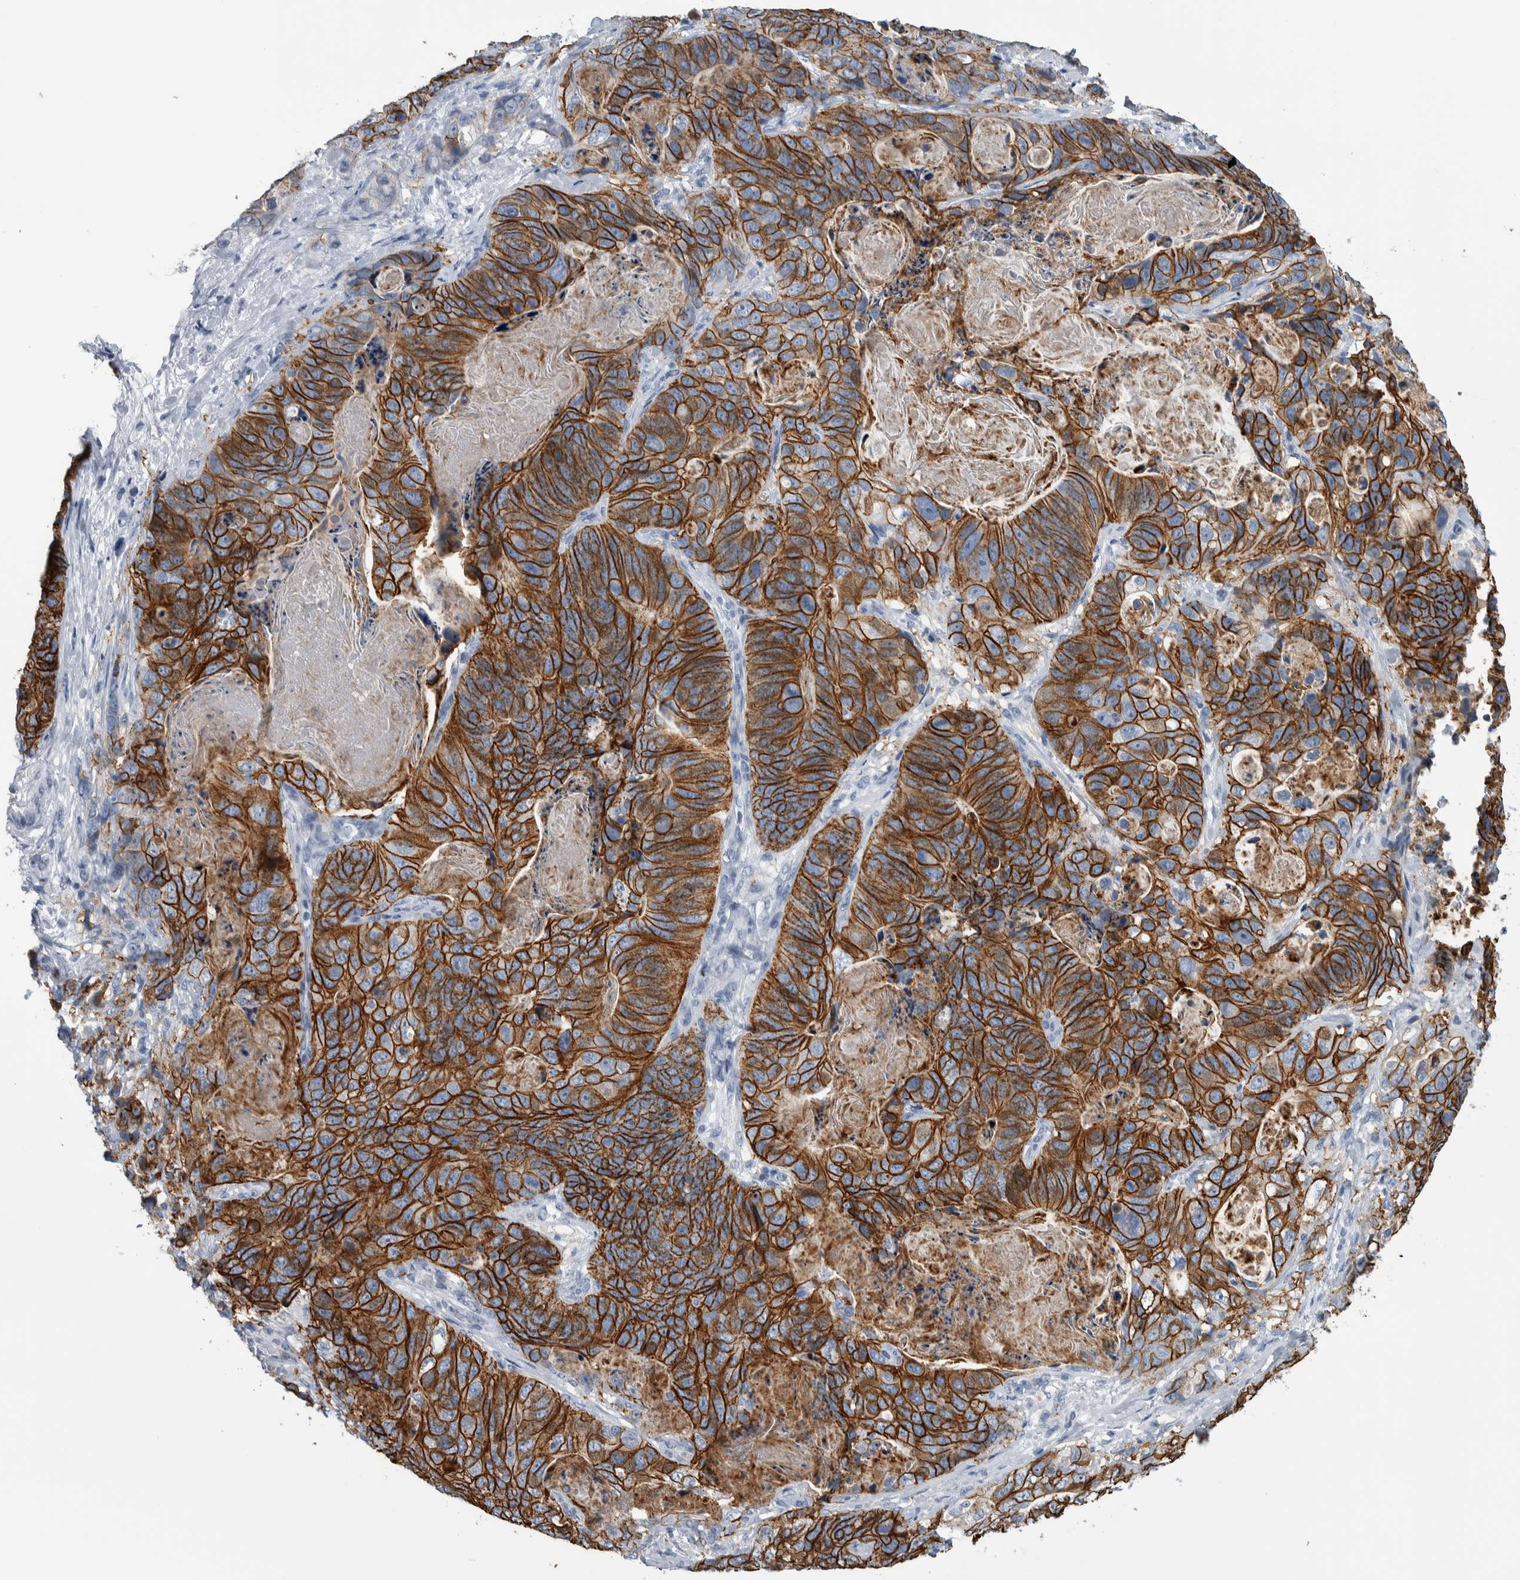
{"staining": {"intensity": "strong", "quantity": ">75%", "location": "cytoplasmic/membranous"}, "tissue": "stomach cancer", "cell_type": "Tumor cells", "image_type": "cancer", "snomed": [{"axis": "morphology", "description": "Normal tissue, NOS"}, {"axis": "morphology", "description": "Adenocarcinoma, NOS"}, {"axis": "topography", "description": "Stomach"}], "caption": "Protein staining displays strong cytoplasmic/membranous staining in about >75% of tumor cells in adenocarcinoma (stomach).", "gene": "CDH17", "patient": {"sex": "female", "age": 89}}